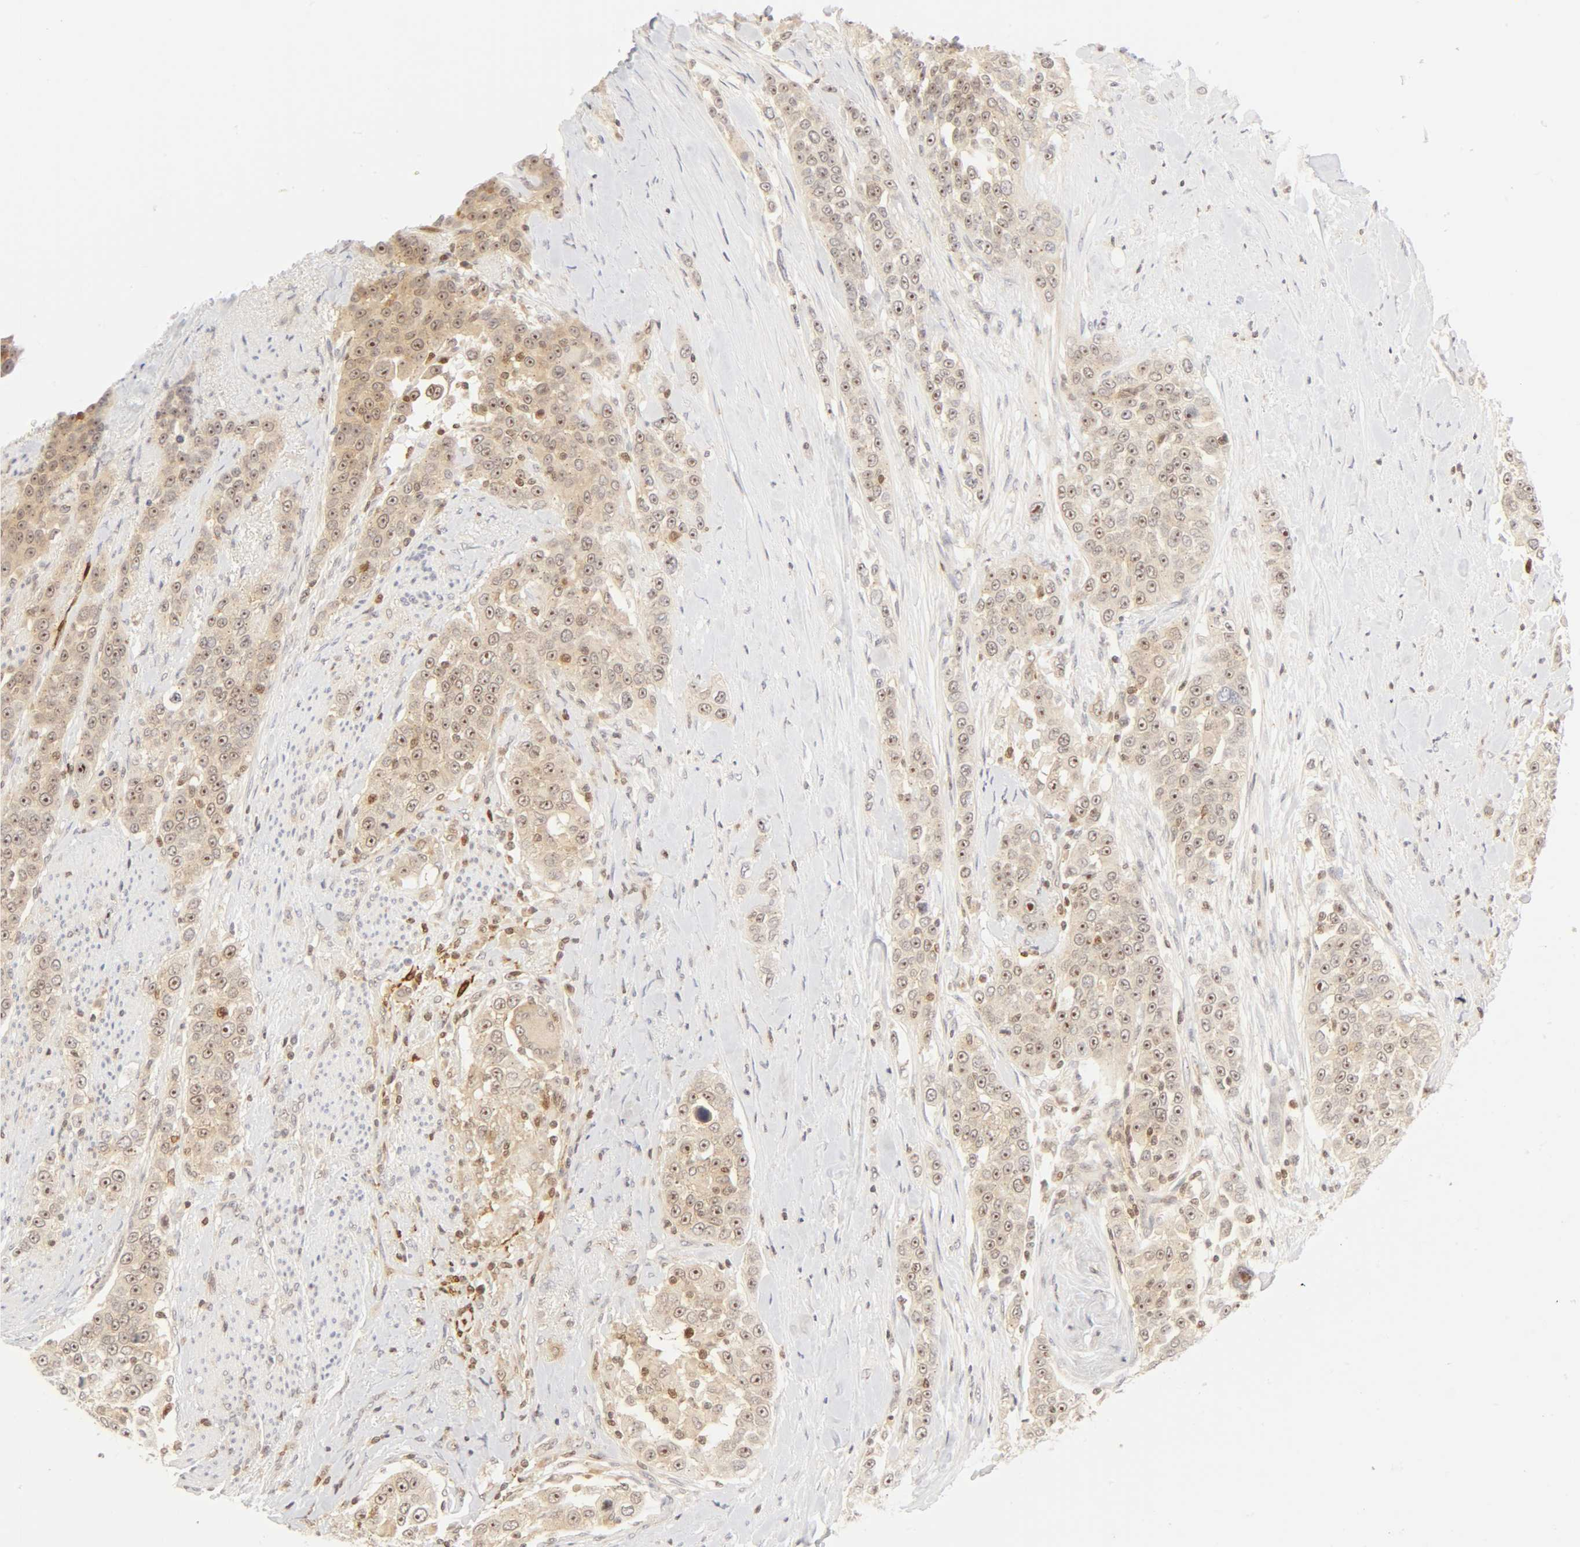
{"staining": {"intensity": "moderate", "quantity": "25%-75%", "location": "cytoplasmic/membranous,nuclear"}, "tissue": "urothelial cancer", "cell_type": "Tumor cells", "image_type": "cancer", "snomed": [{"axis": "morphology", "description": "Urothelial carcinoma, High grade"}, {"axis": "topography", "description": "Urinary bladder"}], "caption": "About 25%-75% of tumor cells in human urothelial carcinoma (high-grade) reveal moderate cytoplasmic/membranous and nuclear protein expression as visualized by brown immunohistochemical staining.", "gene": "KIF2A", "patient": {"sex": "female", "age": 80}}